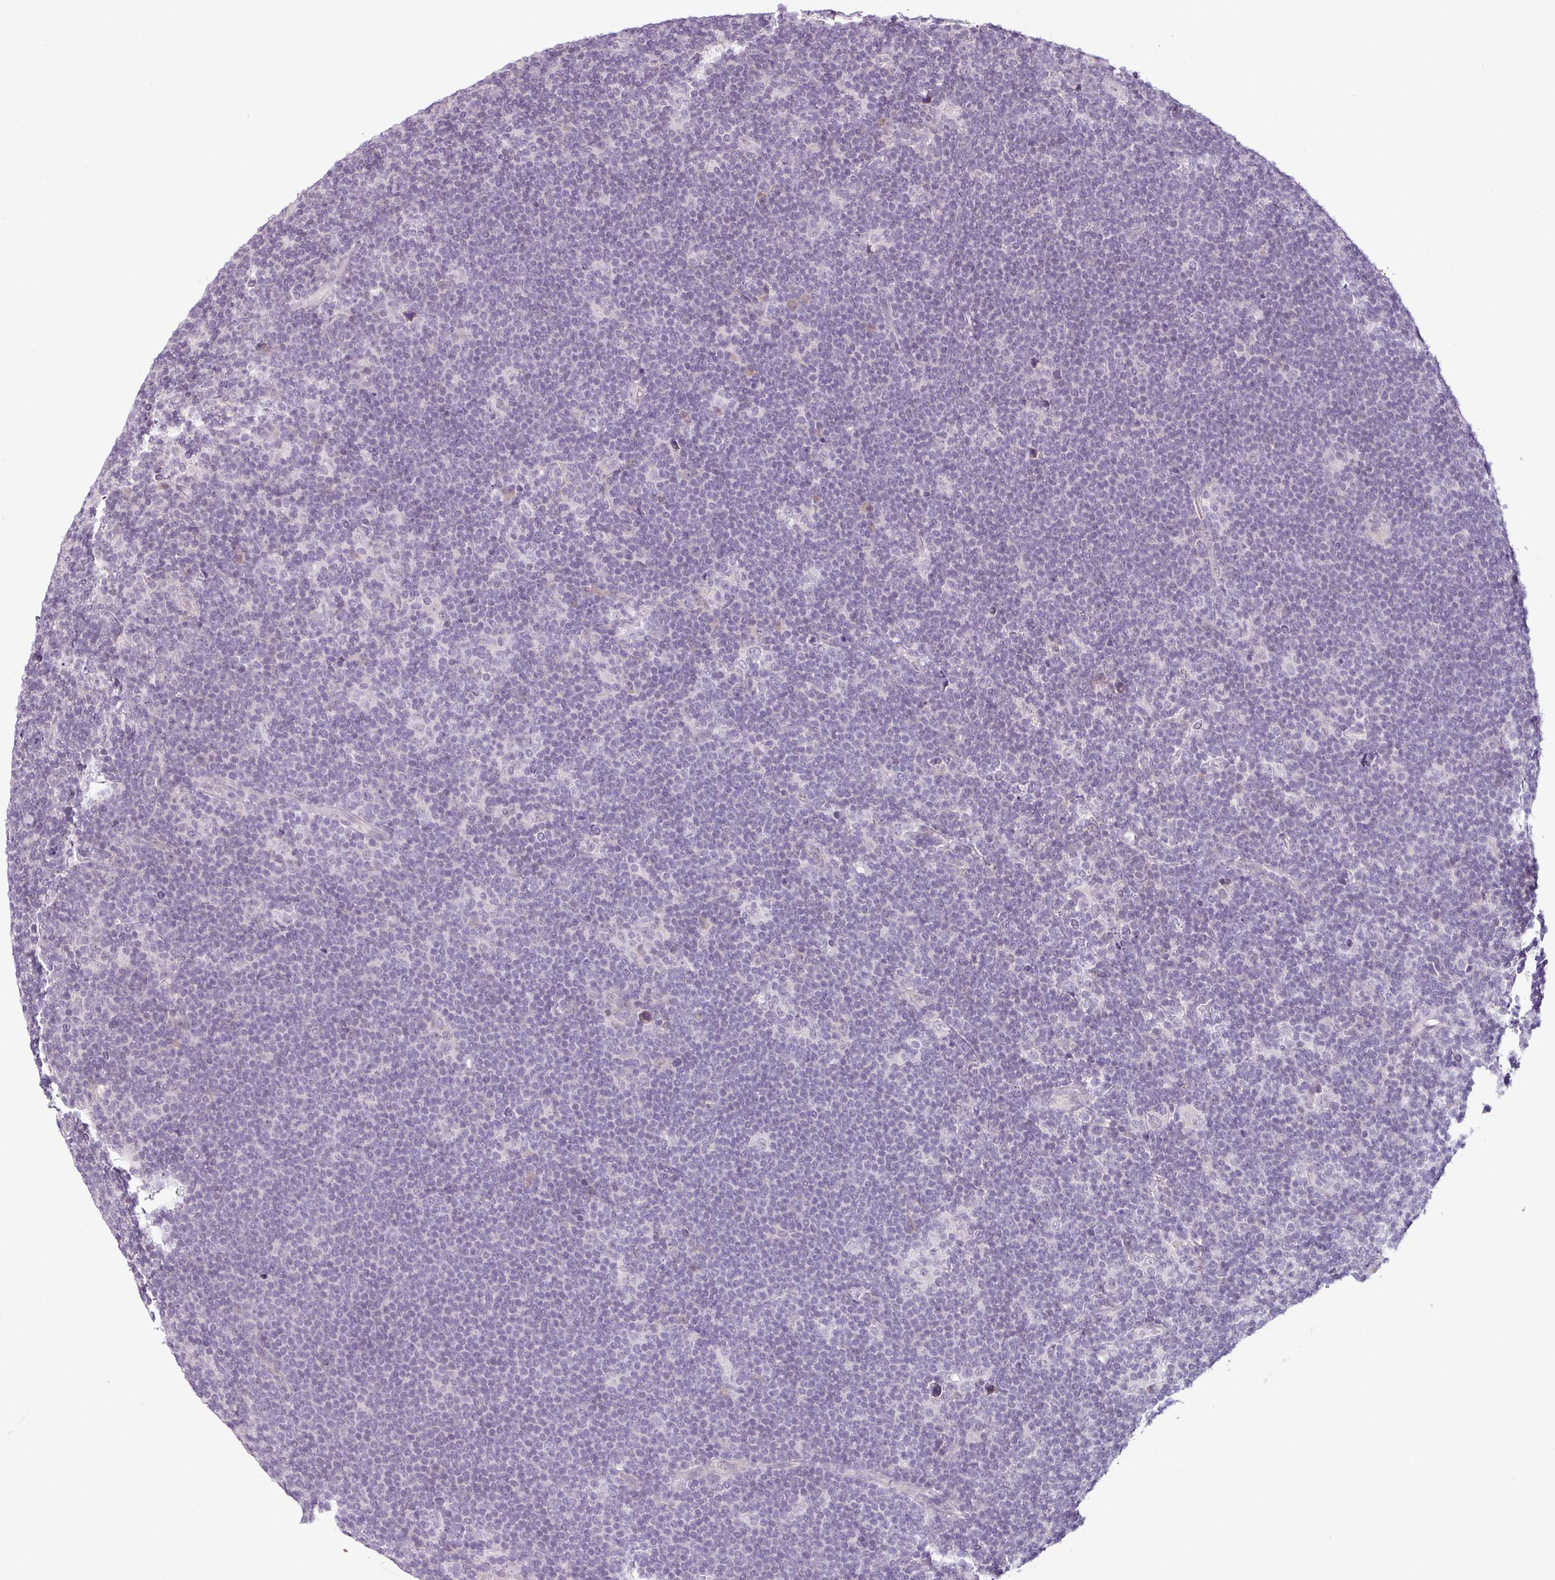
{"staining": {"intensity": "negative", "quantity": "none", "location": "none"}, "tissue": "lymphoma", "cell_type": "Tumor cells", "image_type": "cancer", "snomed": [{"axis": "morphology", "description": "Hodgkin's disease, NOS"}, {"axis": "topography", "description": "Lymph node"}], "caption": "The histopathology image shows no staining of tumor cells in Hodgkin's disease.", "gene": "OR52D1", "patient": {"sex": "female", "age": 57}}